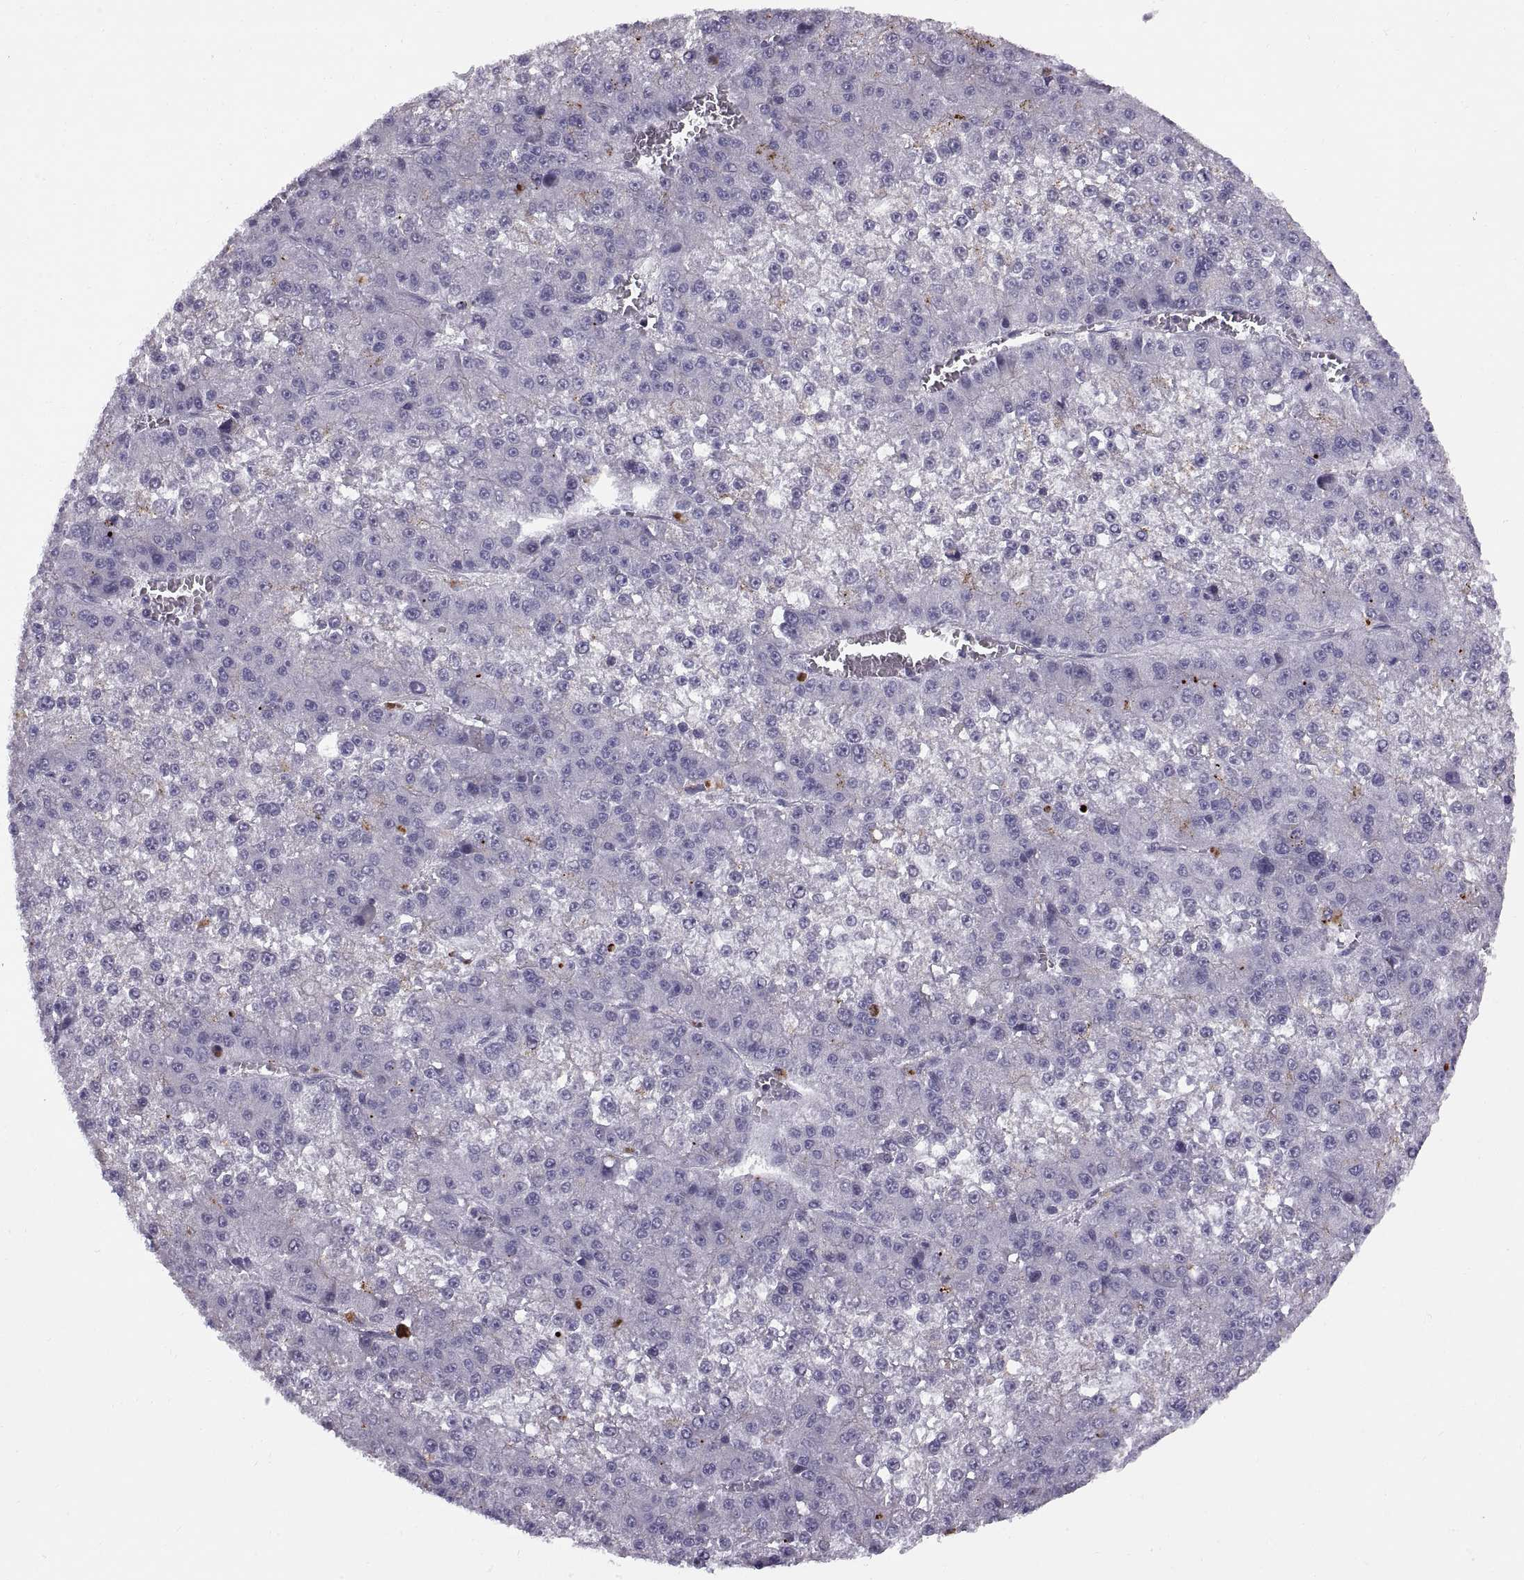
{"staining": {"intensity": "negative", "quantity": "none", "location": "none"}, "tissue": "liver cancer", "cell_type": "Tumor cells", "image_type": "cancer", "snomed": [{"axis": "morphology", "description": "Carcinoma, Hepatocellular, NOS"}, {"axis": "topography", "description": "Liver"}], "caption": "DAB (3,3'-diaminobenzidine) immunohistochemical staining of human liver cancer shows no significant expression in tumor cells. Nuclei are stained in blue.", "gene": "CALCR", "patient": {"sex": "female", "age": 73}}